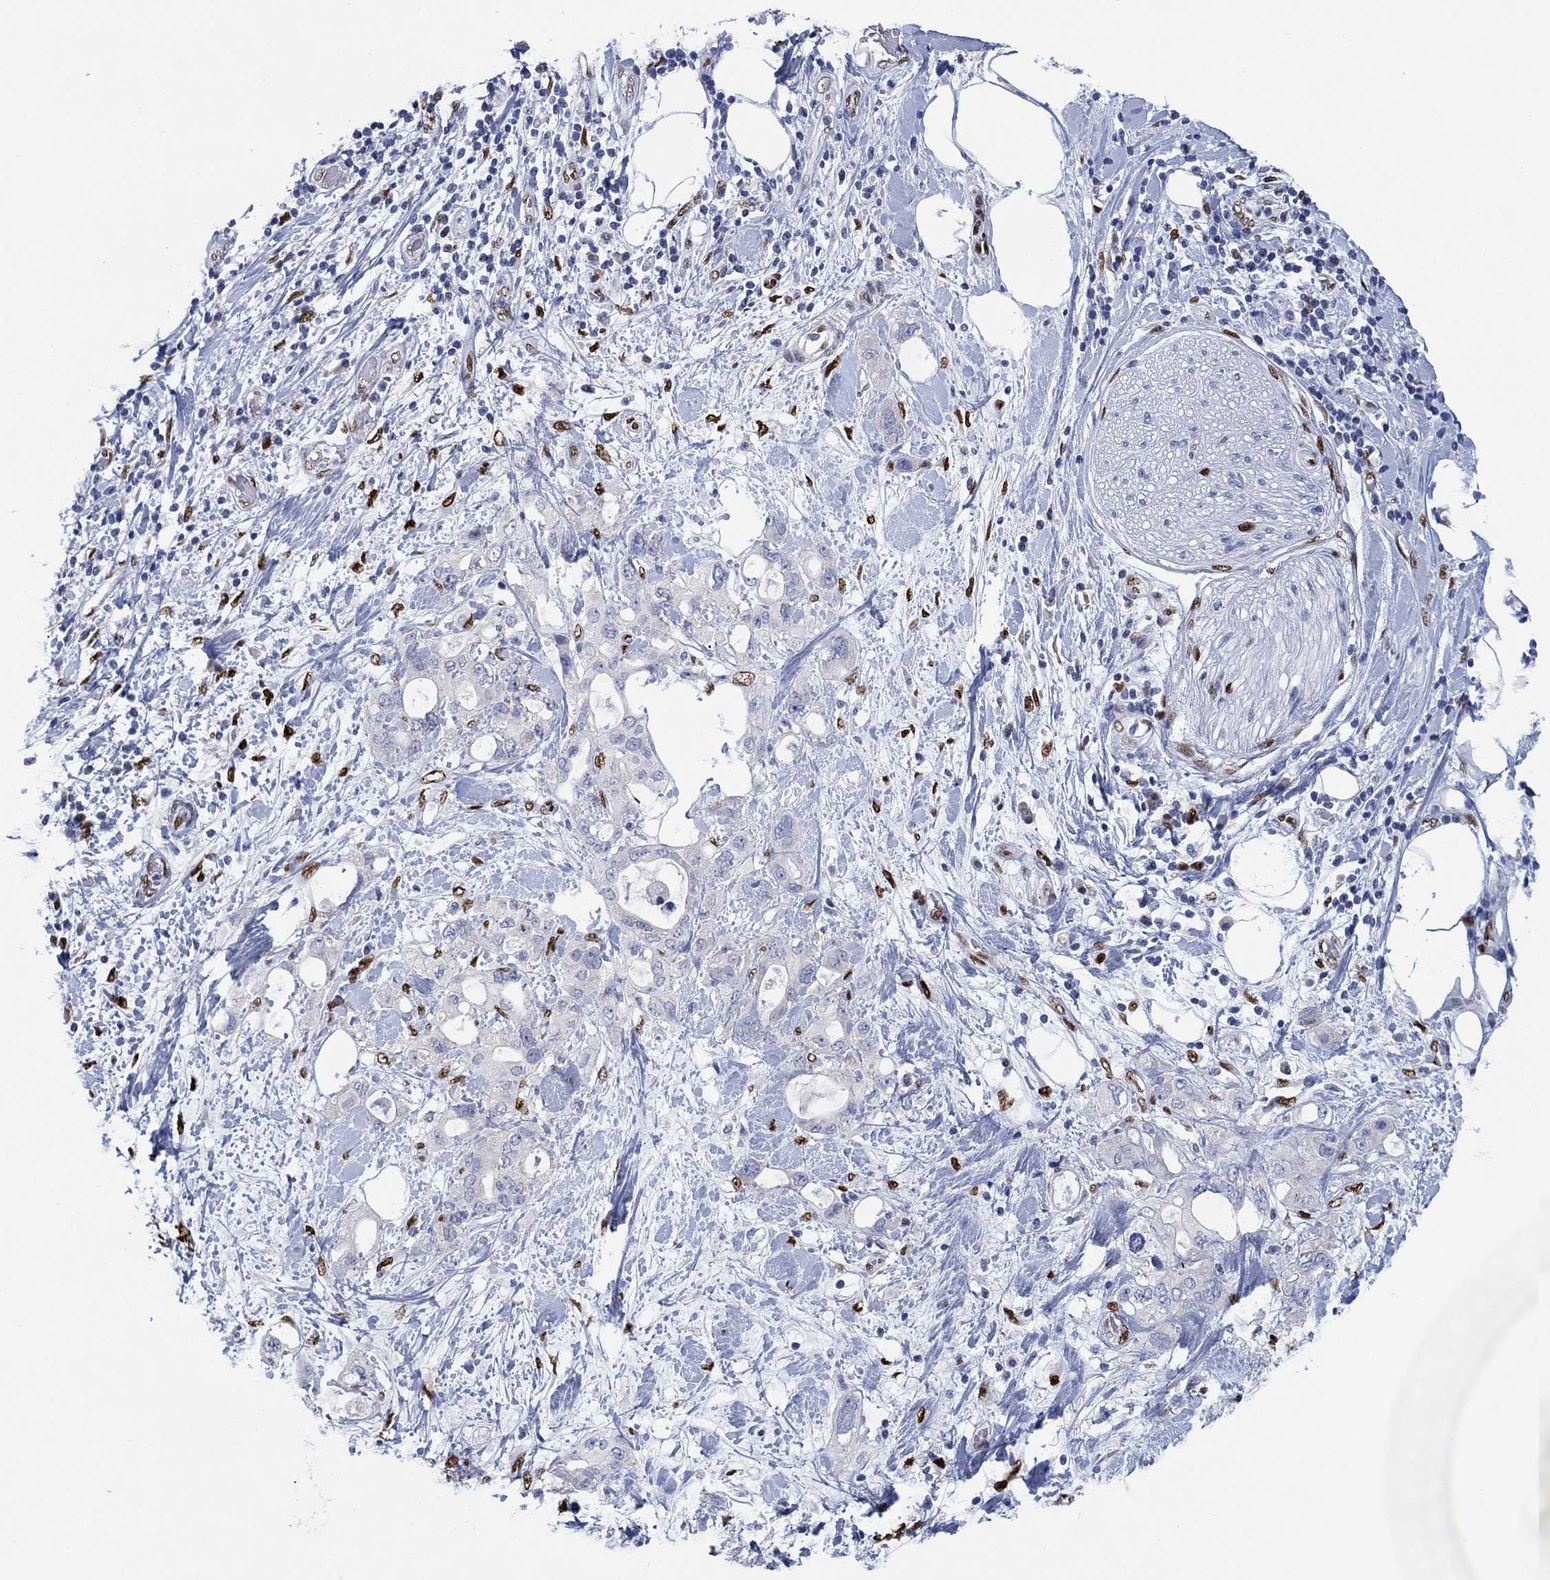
{"staining": {"intensity": "negative", "quantity": "none", "location": "none"}, "tissue": "pancreatic cancer", "cell_type": "Tumor cells", "image_type": "cancer", "snomed": [{"axis": "morphology", "description": "Adenocarcinoma, NOS"}, {"axis": "topography", "description": "Pancreas"}], "caption": "Pancreatic cancer (adenocarcinoma) stained for a protein using immunohistochemistry (IHC) demonstrates no expression tumor cells.", "gene": "ZEB1", "patient": {"sex": "female", "age": 56}}